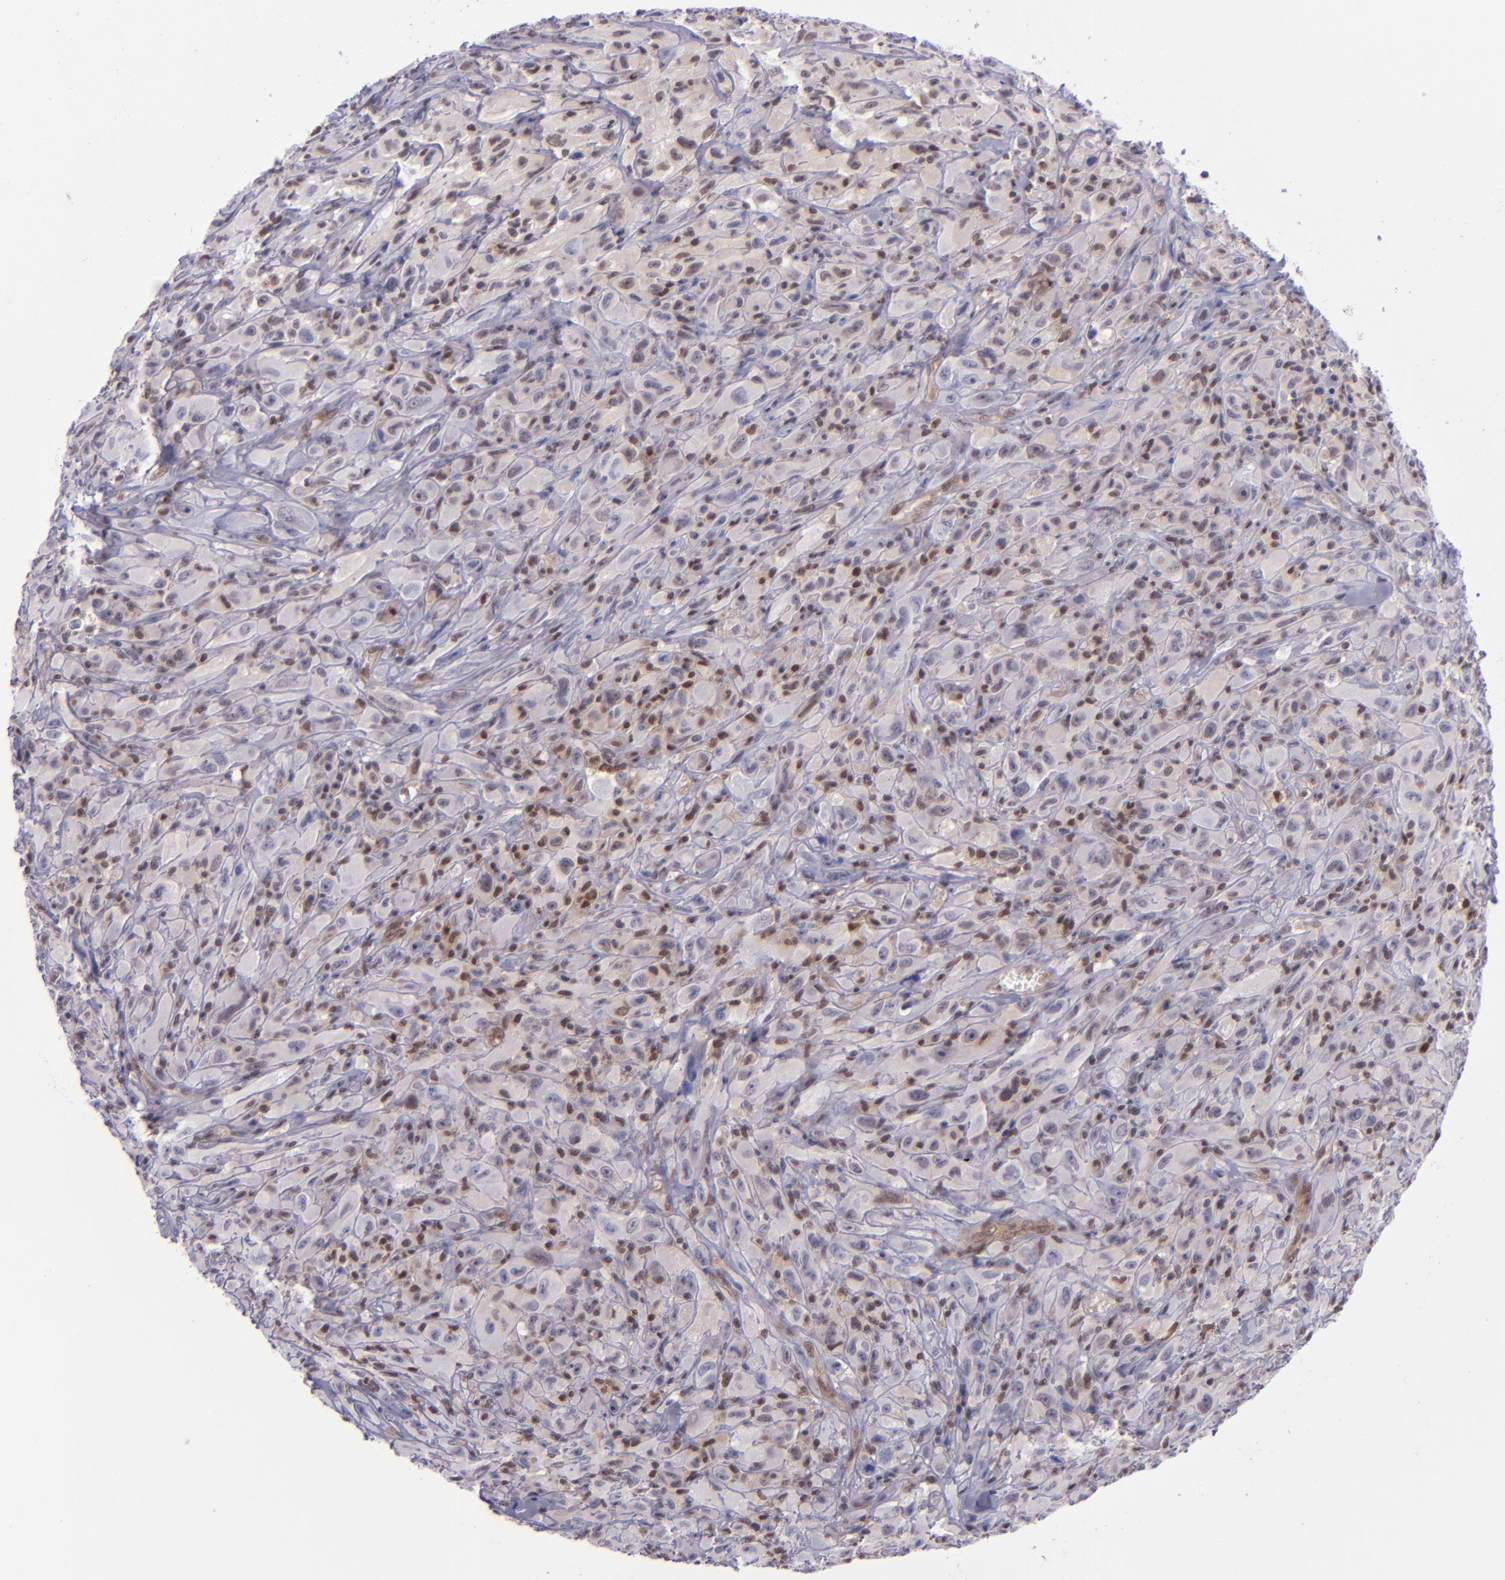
{"staining": {"intensity": "weak", "quantity": "25%-75%", "location": "nuclear"}, "tissue": "glioma", "cell_type": "Tumor cells", "image_type": "cancer", "snomed": [{"axis": "morphology", "description": "Glioma, malignant, High grade"}, {"axis": "topography", "description": "Brain"}], "caption": "Malignant glioma (high-grade) was stained to show a protein in brown. There is low levels of weak nuclear positivity in about 25%-75% of tumor cells.", "gene": "BAG1", "patient": {"sex": "male", "age": 48}}